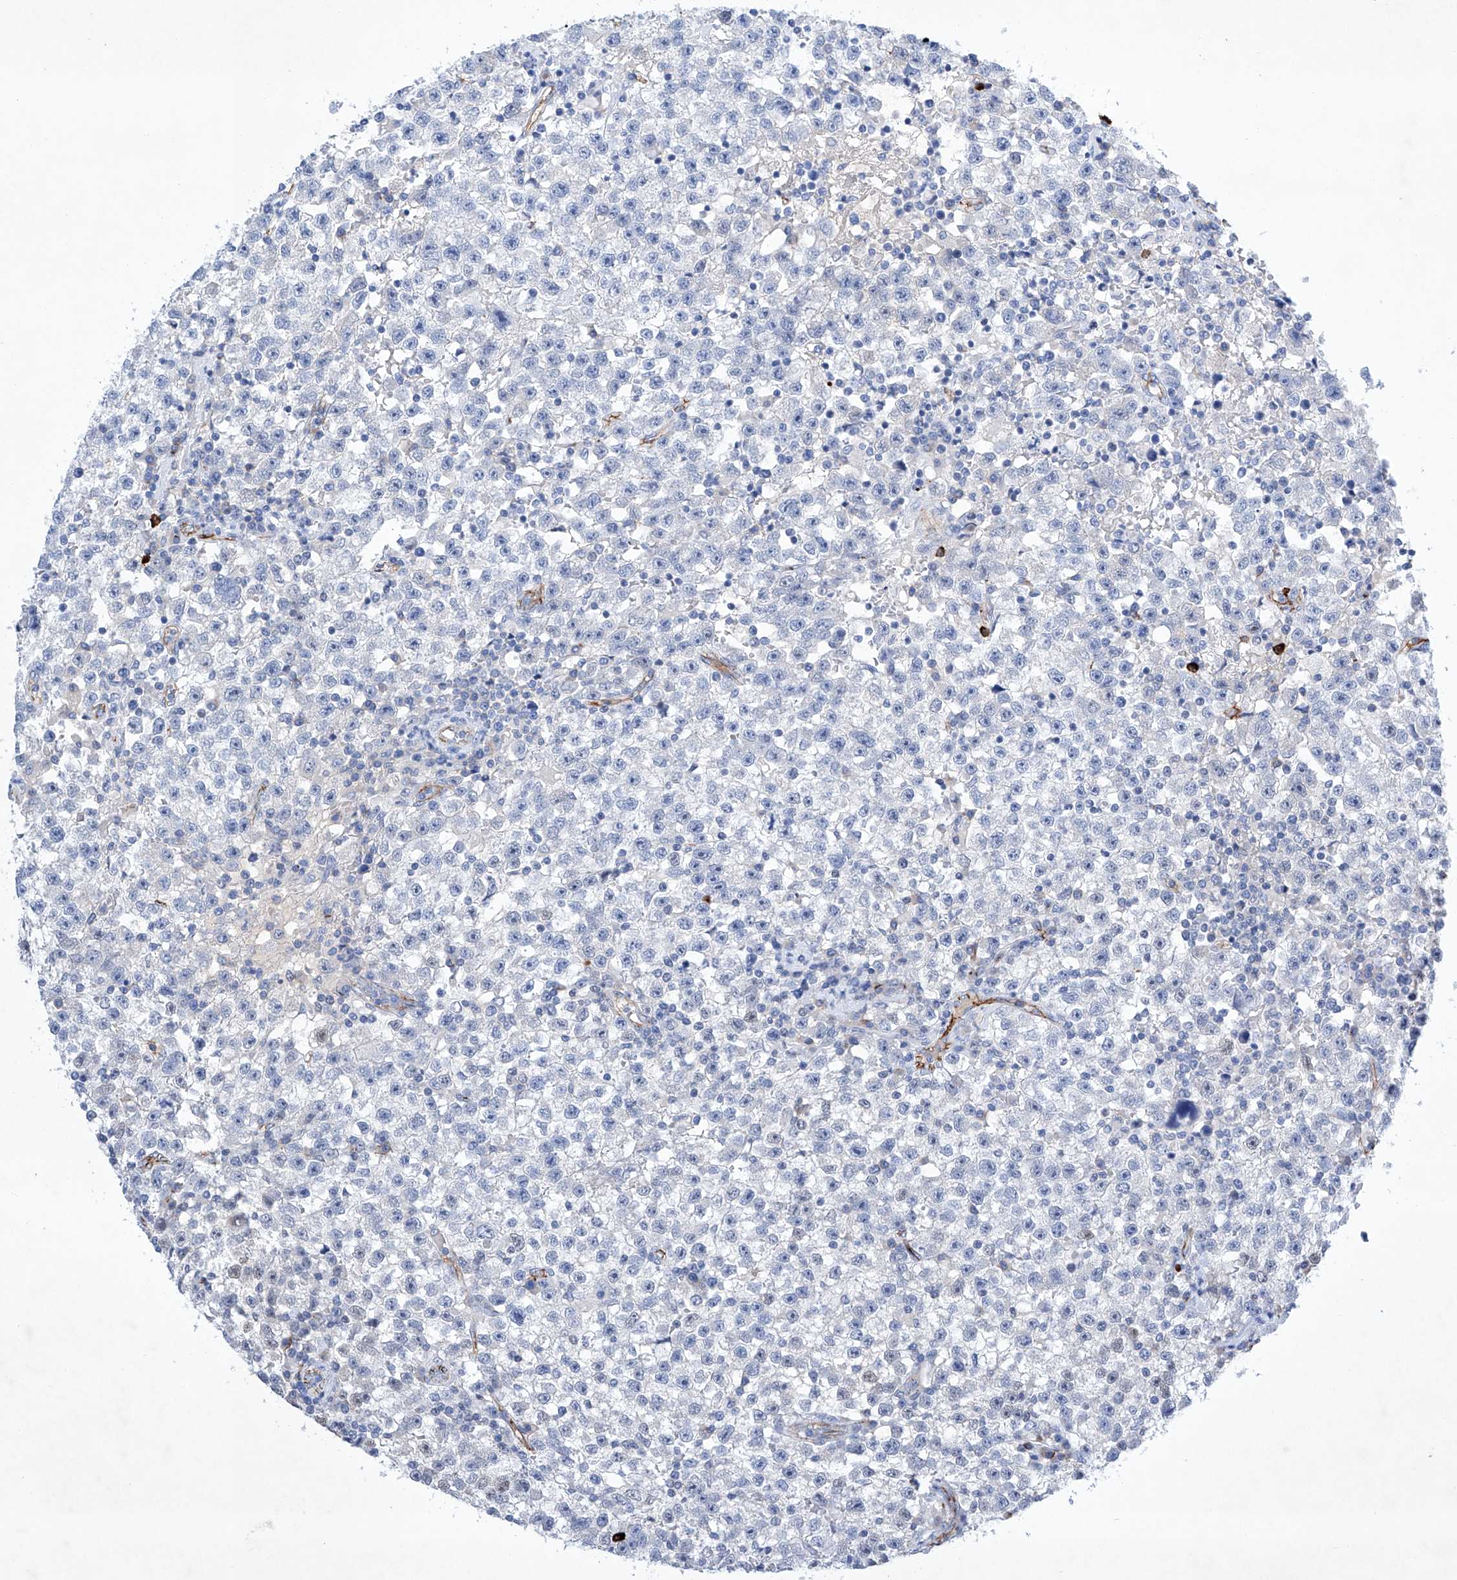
{"staining": {"intensity": "negative", "quantity": "none", "location": "none"}, "tissue": "testis cancer", "cell_type": "Tumor cells", "image_type": "cancer", "snomed": [{"axis": "morphology", "description": "Seminoma, NOS"}, {"axis": "topography", "description": "Testis"}], "caption": "This is a micrograph of IHC staining of seminoma (testis), which shows no staining in tumor cells.", "gene": "ETV7", "patient": {"sex": "male", "age": 22}}